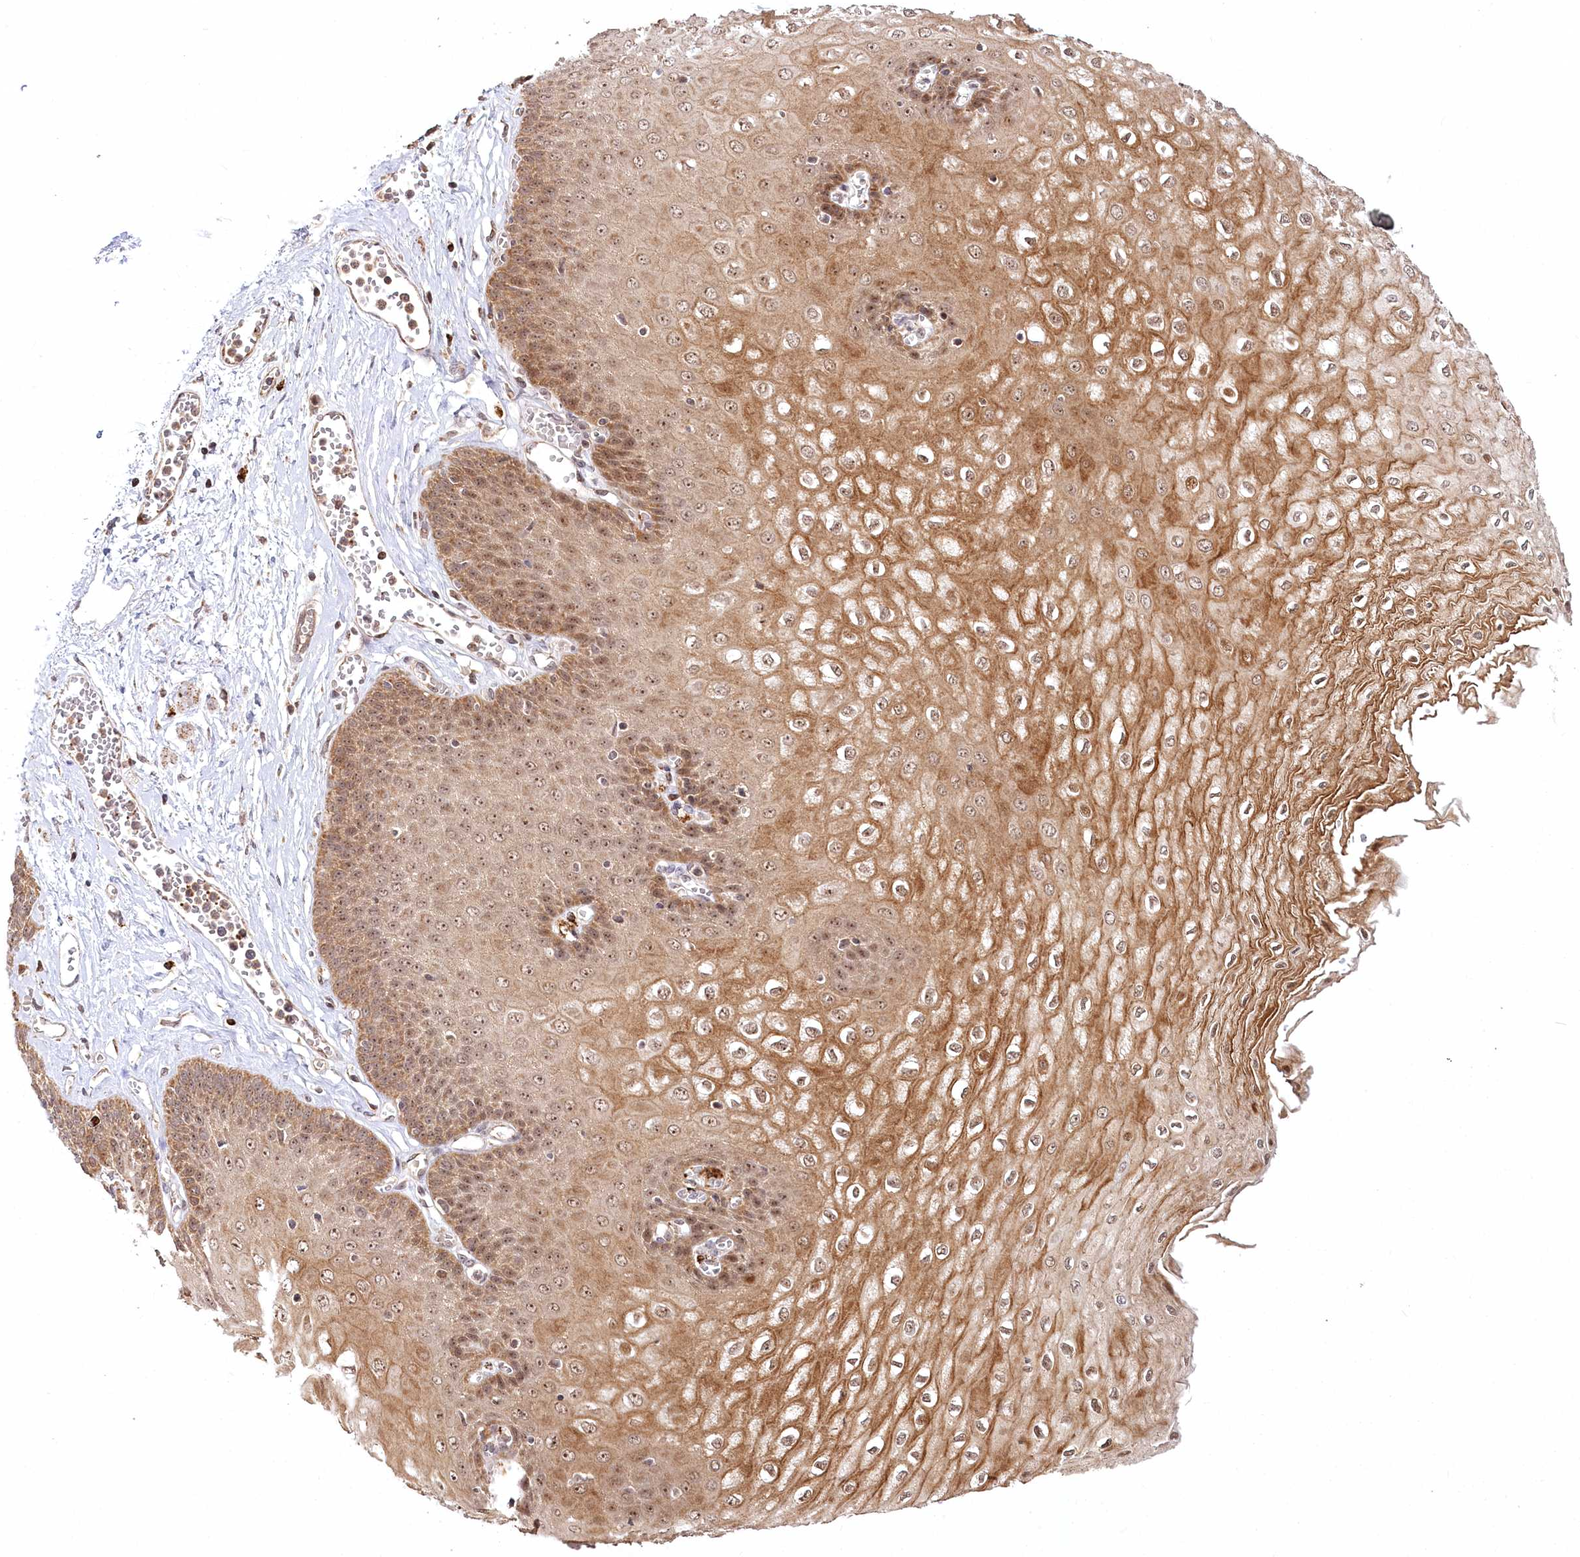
{"staining": {"intensity": "moderate", "quantity": ">75%", "location": "cytoplasmic/membranous,nuclear"}, "tissue": "esophagus", "cell_type": "Squamous epithelial cells", "image_type": "normal", "snomed": [{"axis": "morphology", "description": "Normal tissue, NOS"}, {"axis": "topography", "description": "Esophagus"}], "caption": "Squamous epithelial cells show moderate cytoplasmic/membranous,nuclear staining in about >75% of cells in benign esophagus.", "gene": "RTN4IP1", "patient": {"sex": "male", "age": 60}}